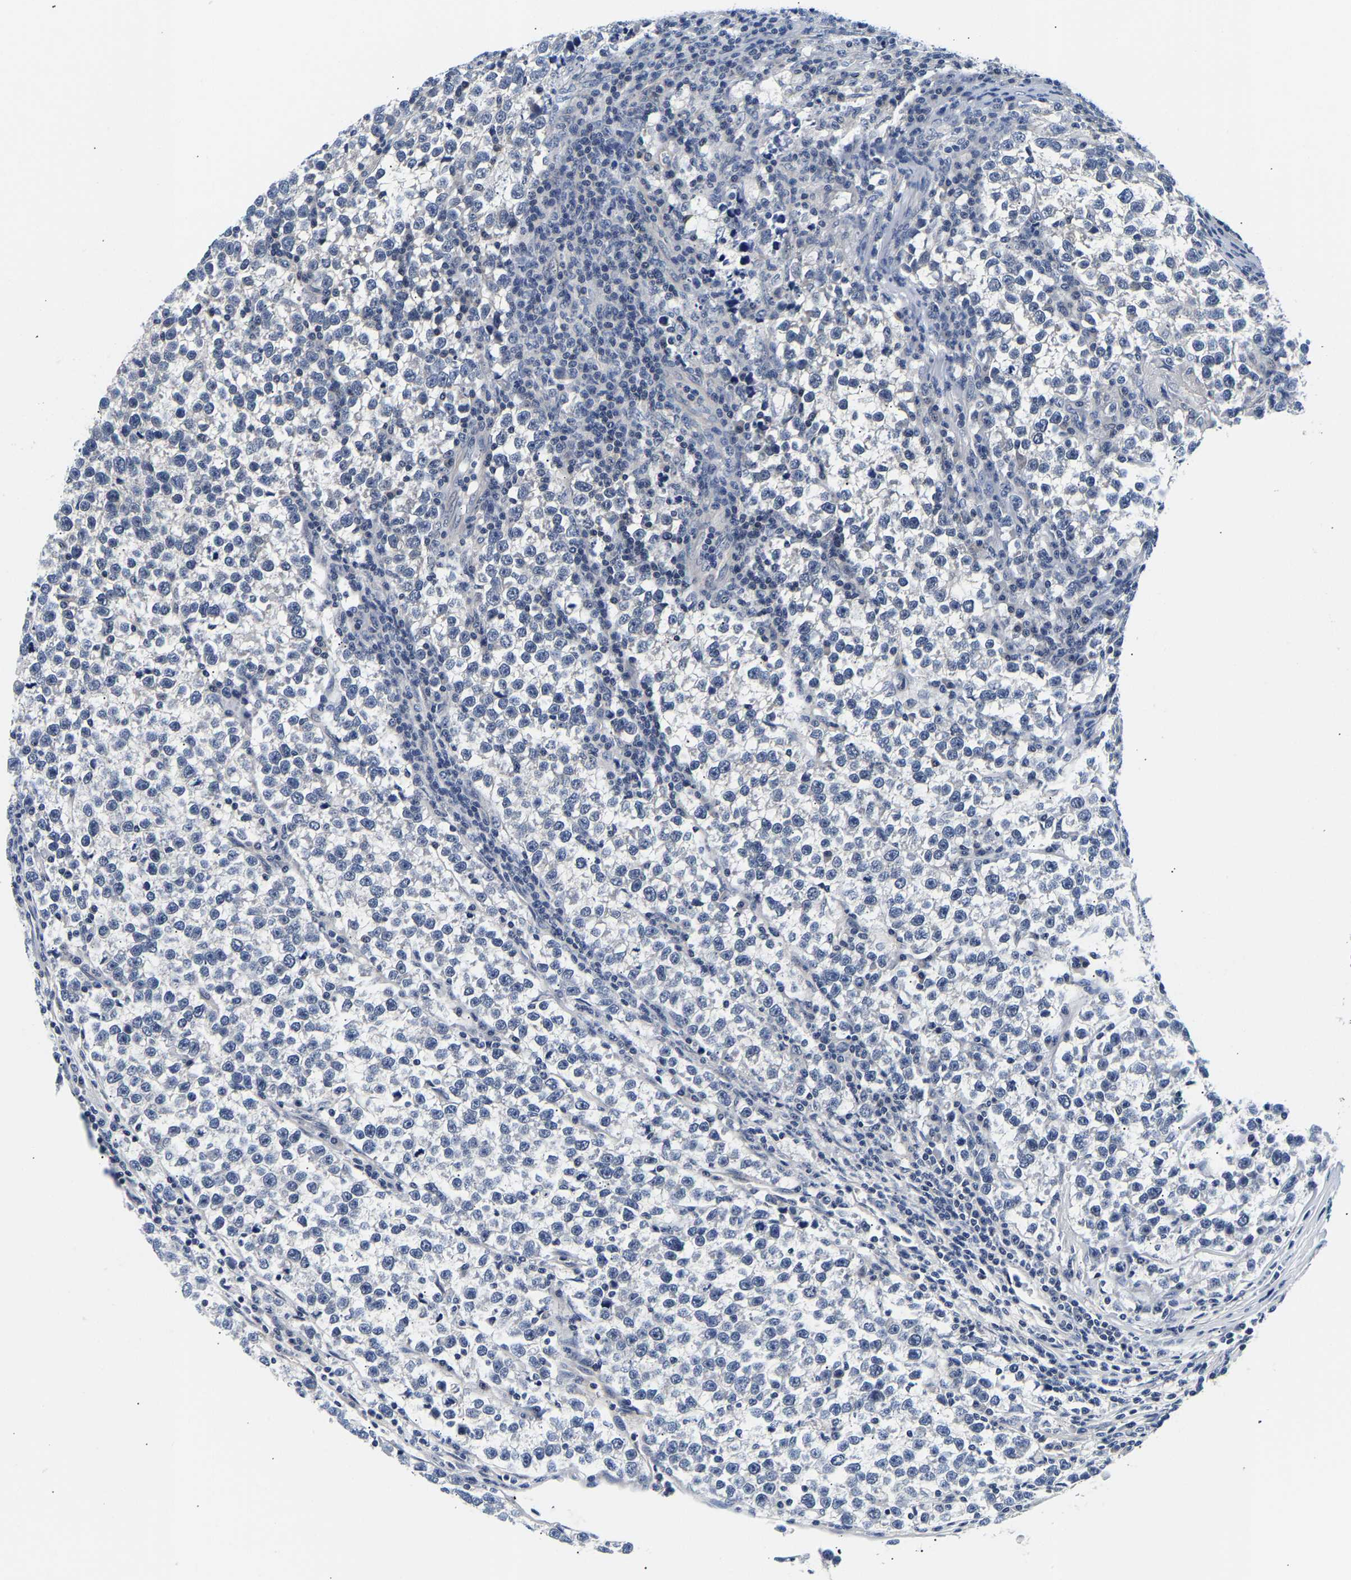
{"staining": {"intensity": "negative", "quantity": "none", "location": "none"}, "tissue": "testis cancer", "cell_type": "Tumor cells", "image_type": "cancer", "snomed": [{"axis": "morphology", "description": "Normal tissue, NOS"}, {"axis": "morphology", "description": "Seminoma, NOS"}, {"axis": "topography", "description": "Testis"}], "caption": "Micrograph shows no protein positivity in tumor cells of testis cancer tissue. (DAB immunohistochemistry (IHC) visualized using brightfield microscopy, high magnification).", "gene": "UCHL3", "patient": {"sex": "male", "age": 43}}